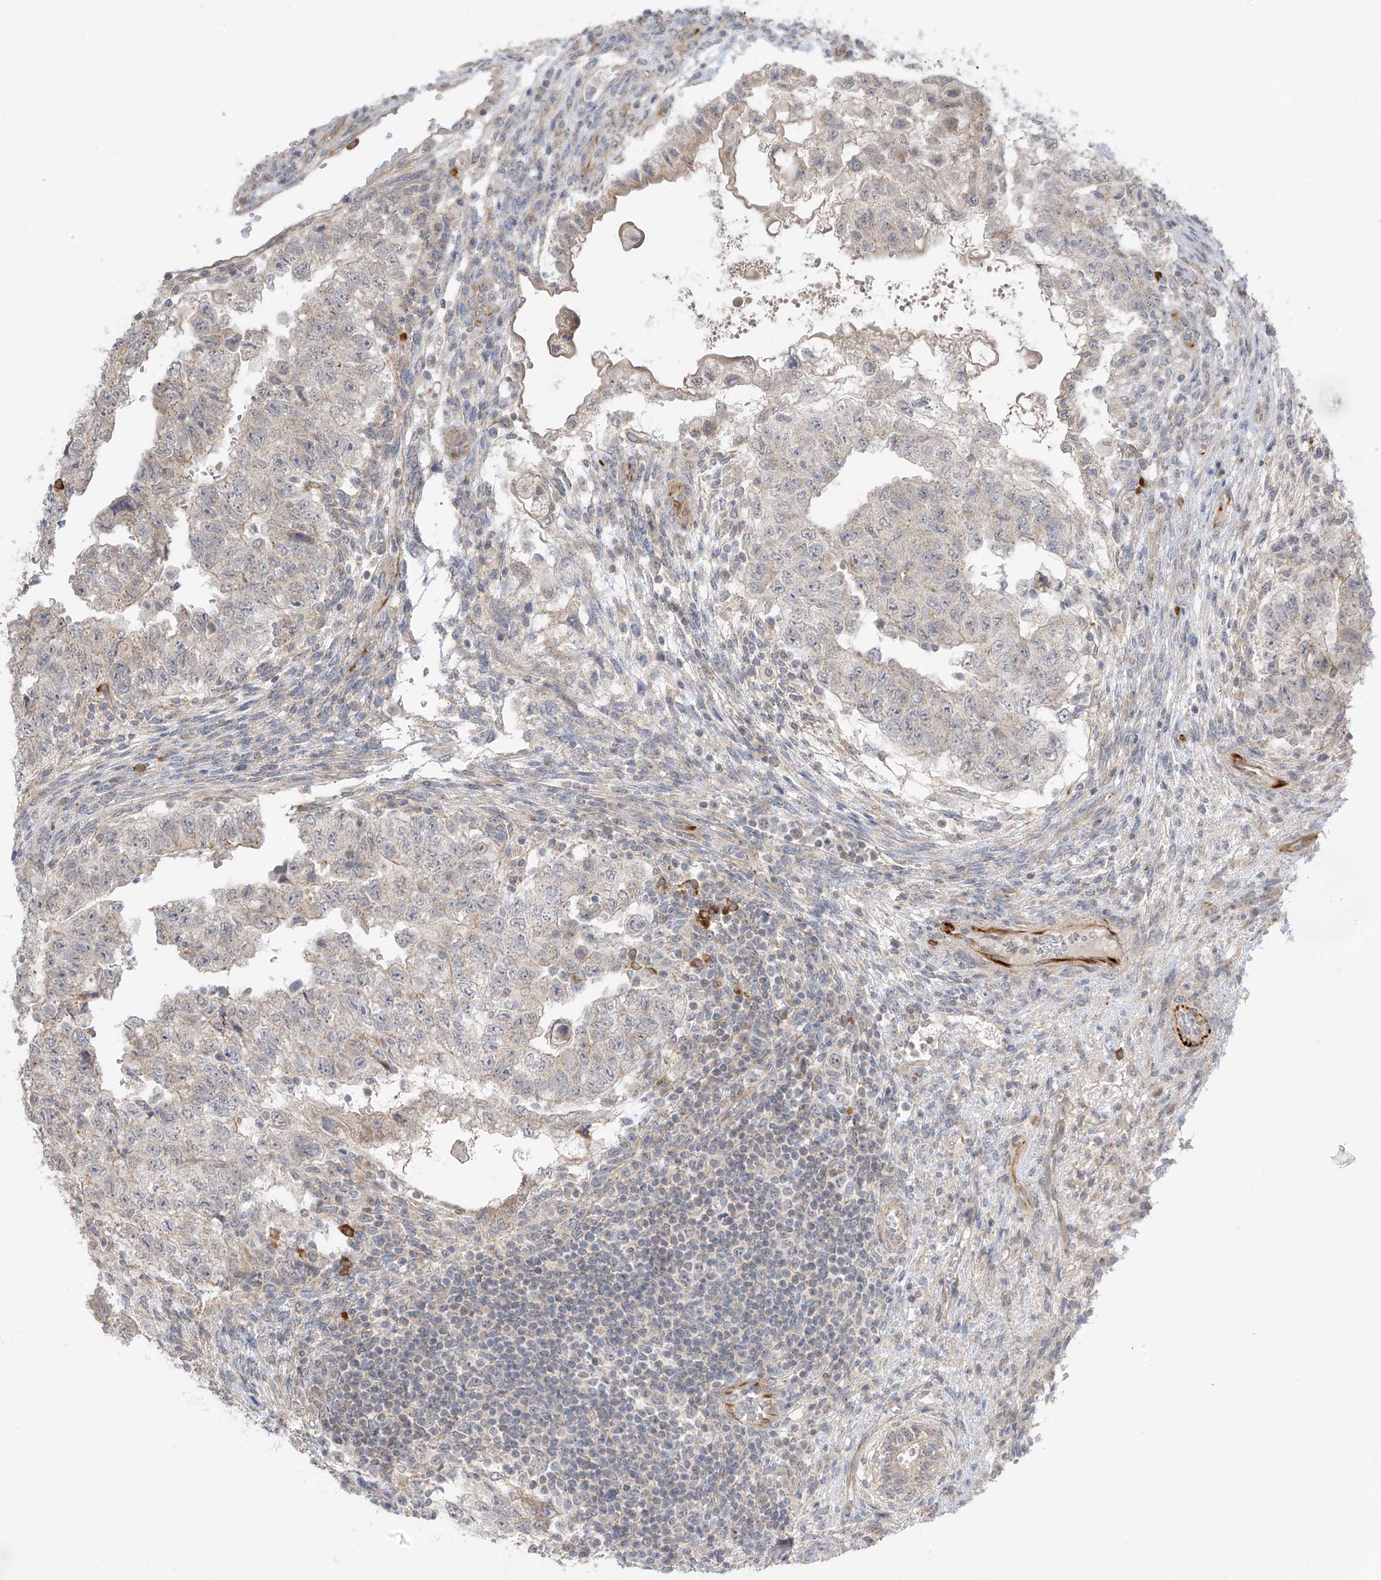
{"staining": {"intensity": "negative", "quantity": "none", "location": "none"}, "tissue": "testis cancer", "cell_type": "Tumor cells", "image_type": "cancer", "snomed": [{"axis": "morphology", "description": "Carcinoma, Embryonal, NOS"}, {"axis": "topography", "description": "Testis"}], "caption": "Immunohistochemical staining of testis embryonal carcinoma displays no significant expression in tumor cells. (DAB immunohistochemistry (IHC), high magnification).", "gene": "HS6ST2", "patient": {"sex": "male", "age": 36}}